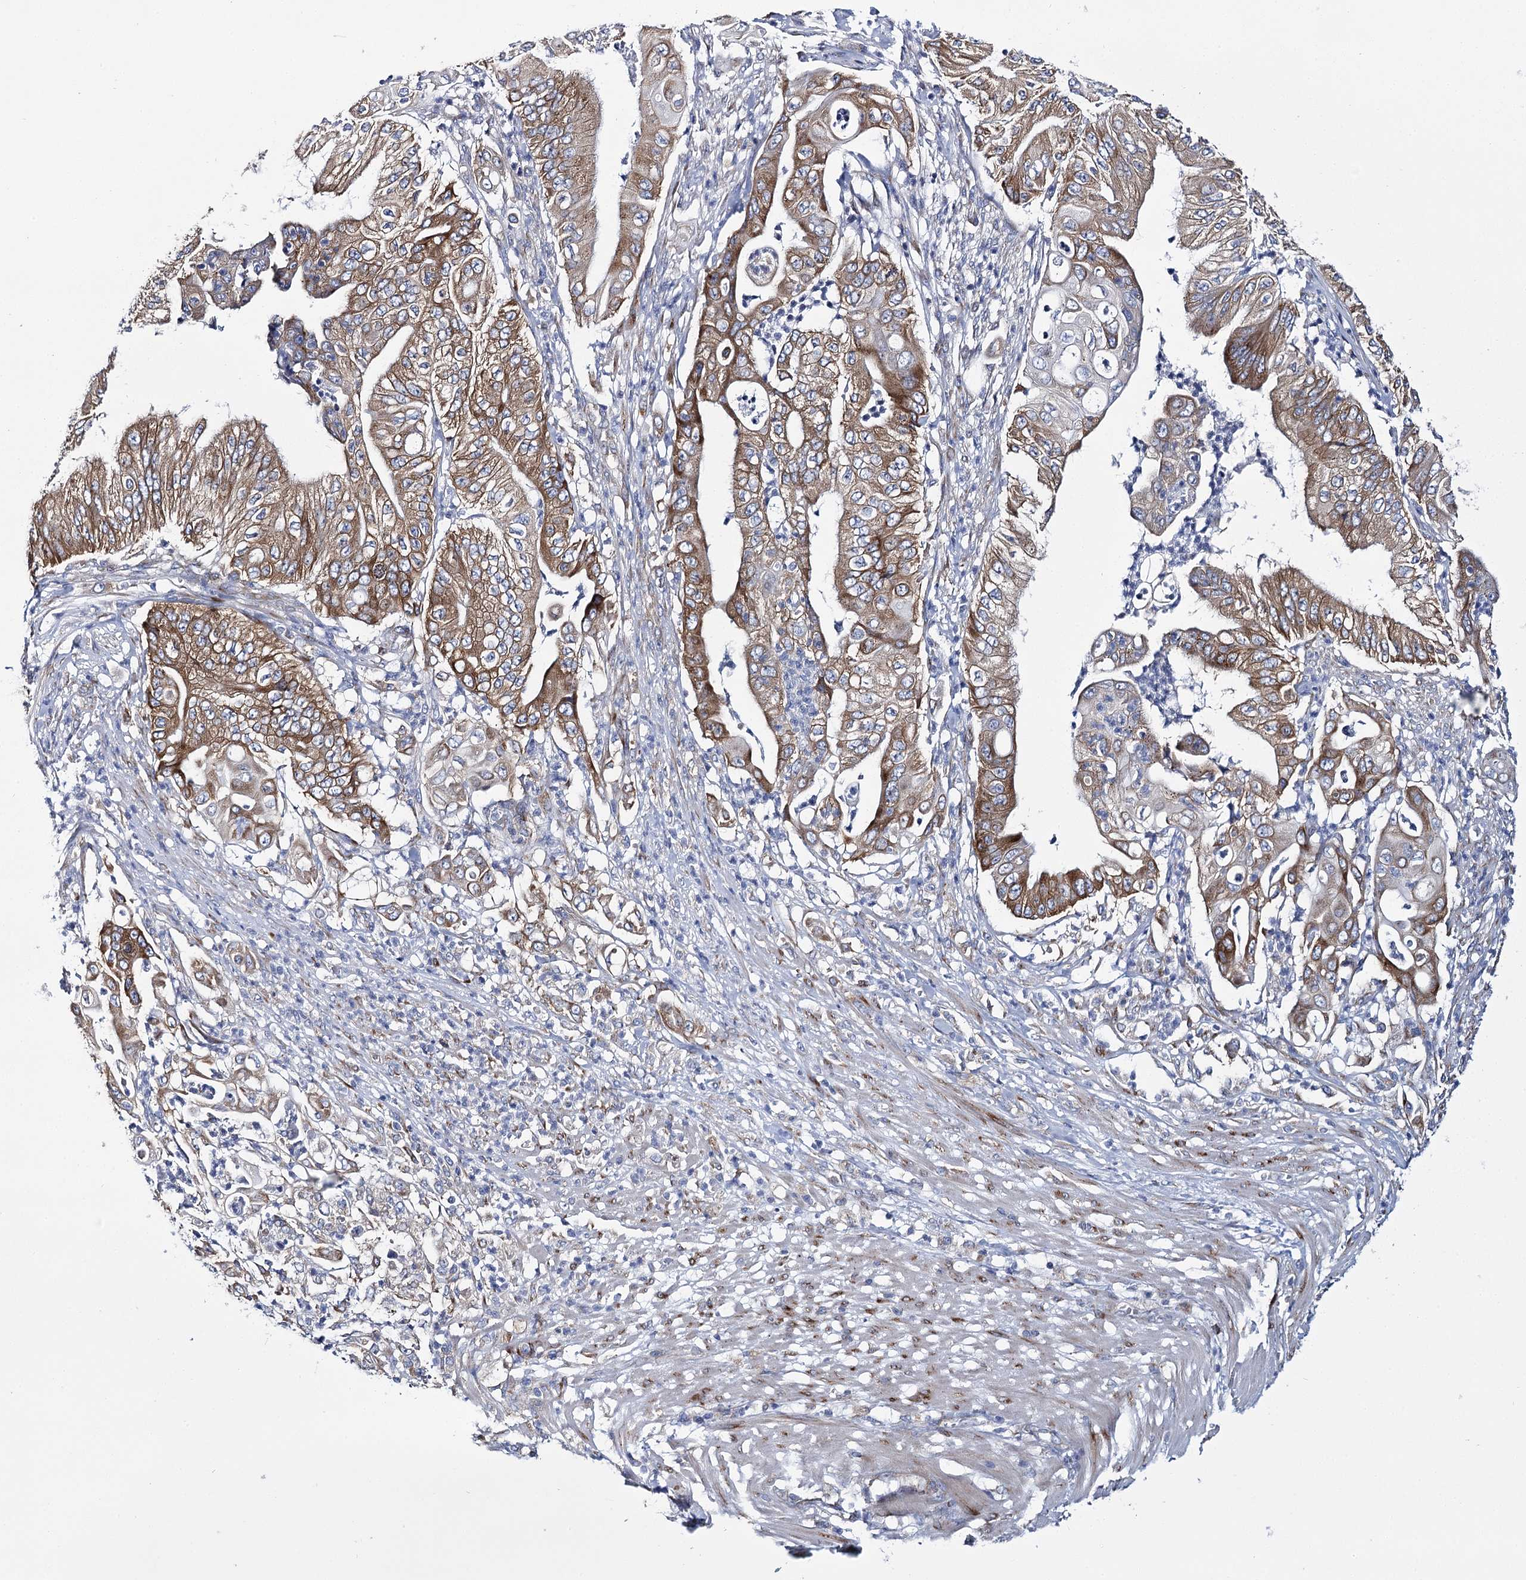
{"staining": {"intensity": "moderate", "quantity": ">75%", "location": "cytoplasmic/membranous"}, "tissue": "pancreatic cancer", "cell_type": "Tumor cells", "image_type": "cancer", "snomed": [{"axis": "morphology", "description": "Adenocarcinoma, NOS"}, {"axis": "topography", "description": "Pancreas"}], "caption": "Immunohistochemical staining of human pancreatic adenocarcinoma demonstrates medium levels of moderate cytoplasmic/membranous protein expression in approximately >75% of tumor cells. The protein is shown in brown color, while the nuclei are stained blue.", "gene": "THUMPD3", "patient": {"sex": "female", "age": 77}}